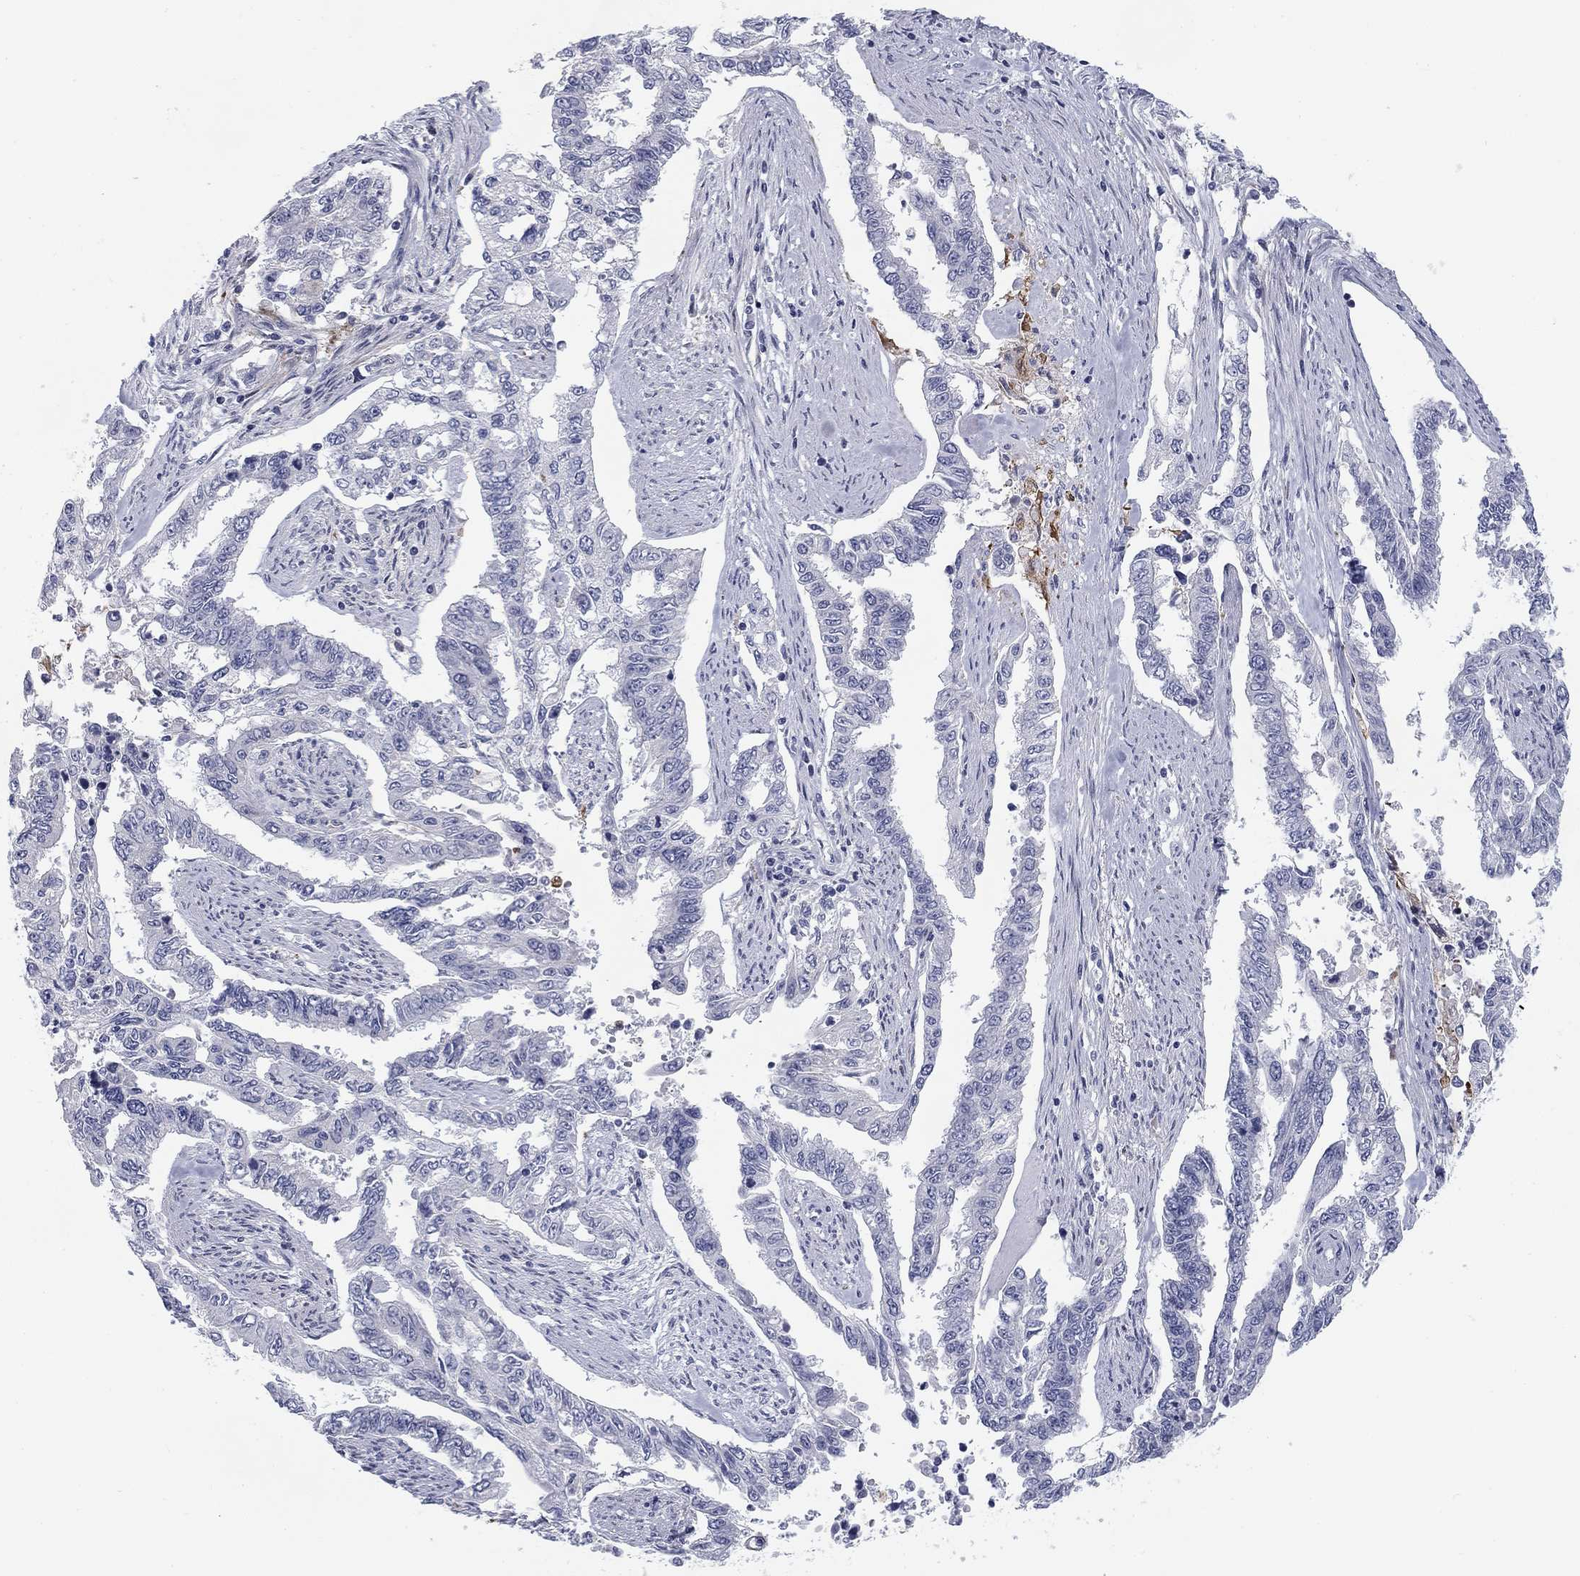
{"staining": {"intensity": "negative", "quantity": "none", "location": "none"}, "tissue": "endometrial cancer", "cell_type": "Tumor cells", "image_type": "cancer", "snomed": [{"axis": "morphology", "description": "Adenocarcinoma, NOS"}, {"axis": "topography", "description": "Uterus"}], "caption": "Photomicrograph shows no protein positivity in tumor cells of endometrial cancer tissue.", "gene": "CALB1", "patient": {"sex": "female", "age": 59}}